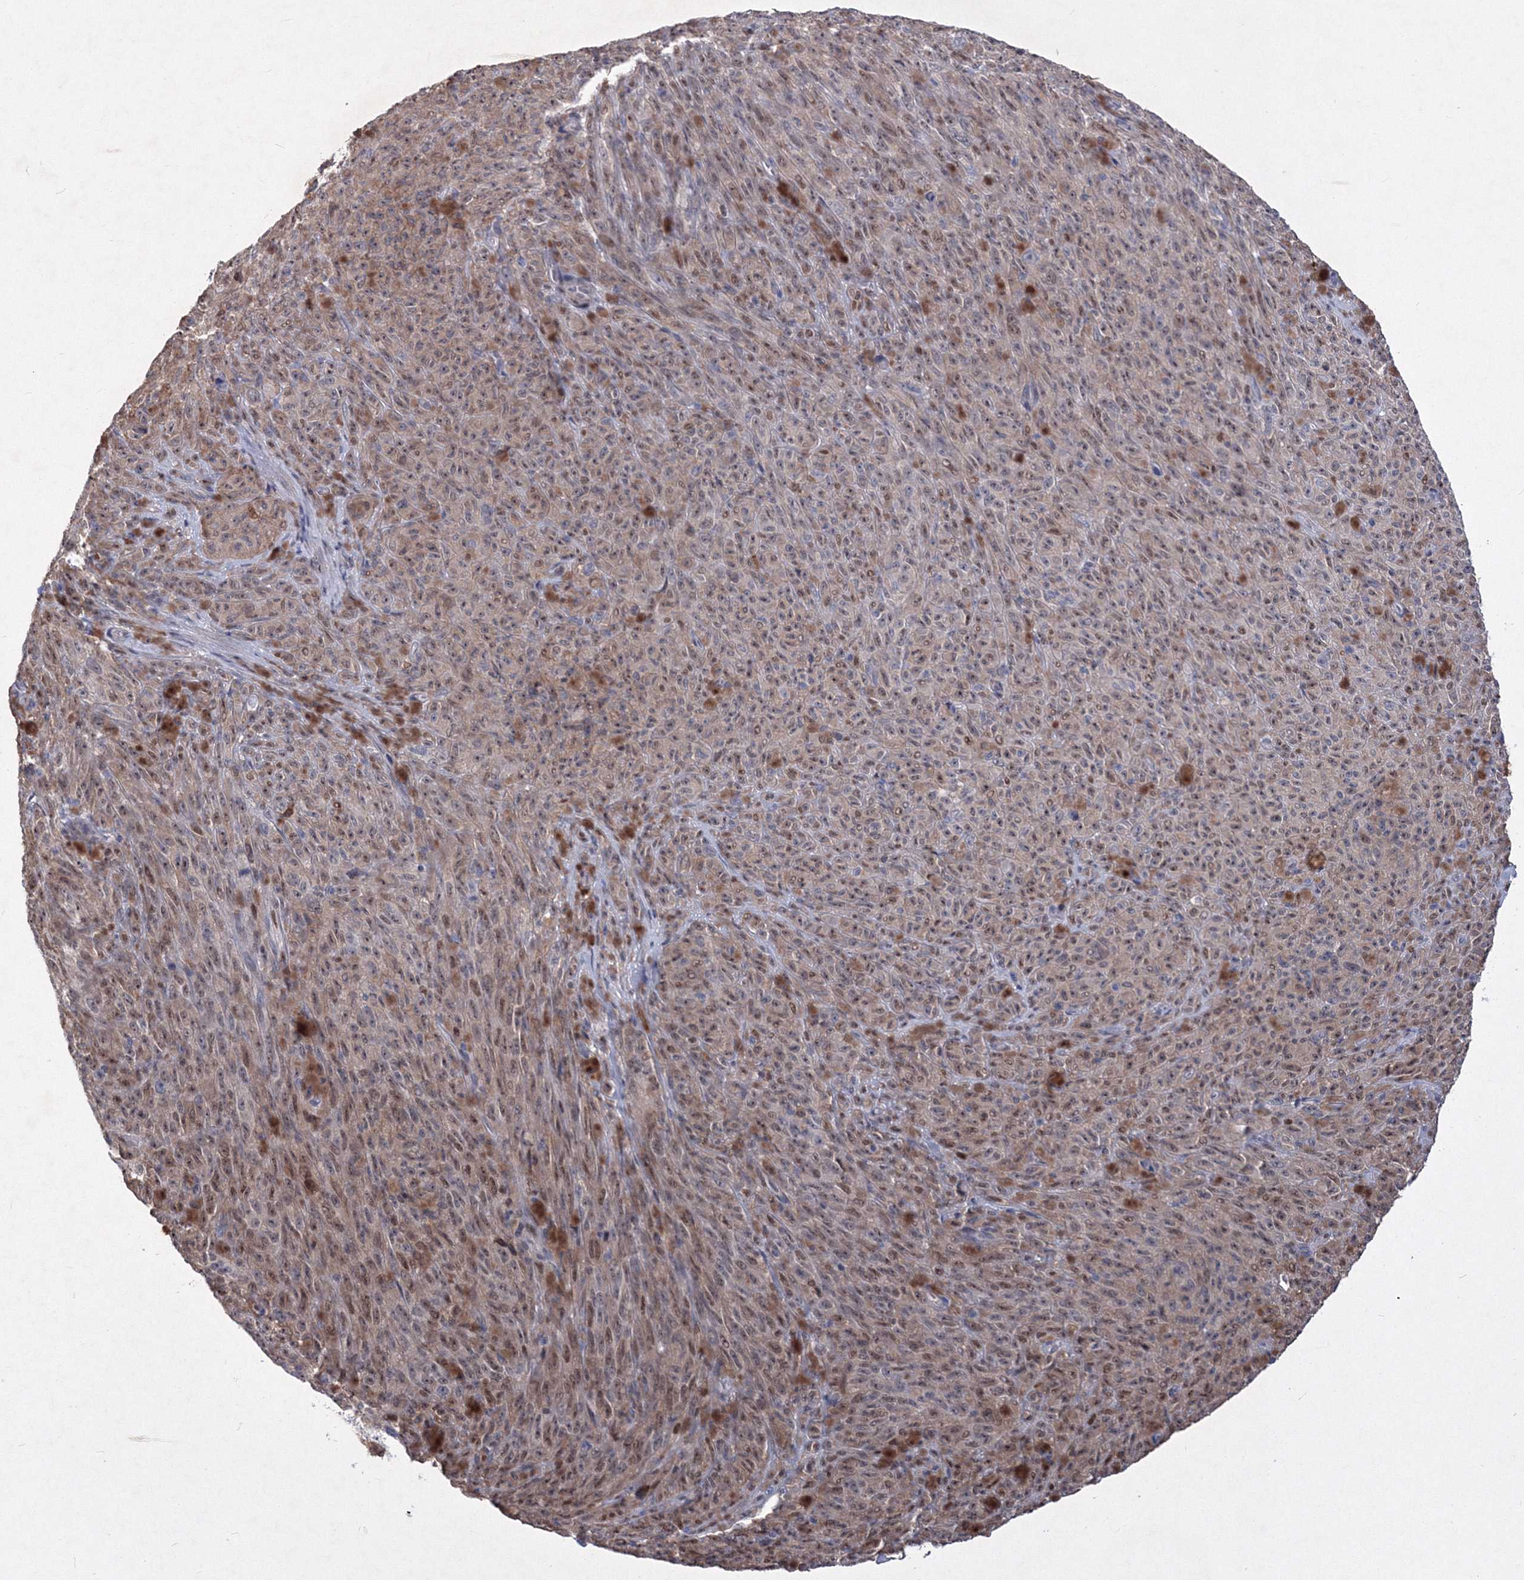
{"staining": {"intensity": "weak", "quantity": "25%-75%", "location": "cytoplasmic/membranous,nuclear"}, "tissue": "melanoma", "cell_type": "Tumor cells", "image_type": "cancer", "snomed": [{"axis": "morphology", "description": "Malignant melanoma, NOS"}, {"axis": "topography", "description": "Skin"}], "caption": "This histopathology image demonstrates malignant melanoma stained with immunohistochemistry (IHC) to label a protein in brown. The cytoplasmic/membranous and nuclear of tumor cells show weak positivity for the protein. Nuclei are counter-stained blue.", "gene": "RNPEPL1", "patient": {"sex": "female", "age": 82}}